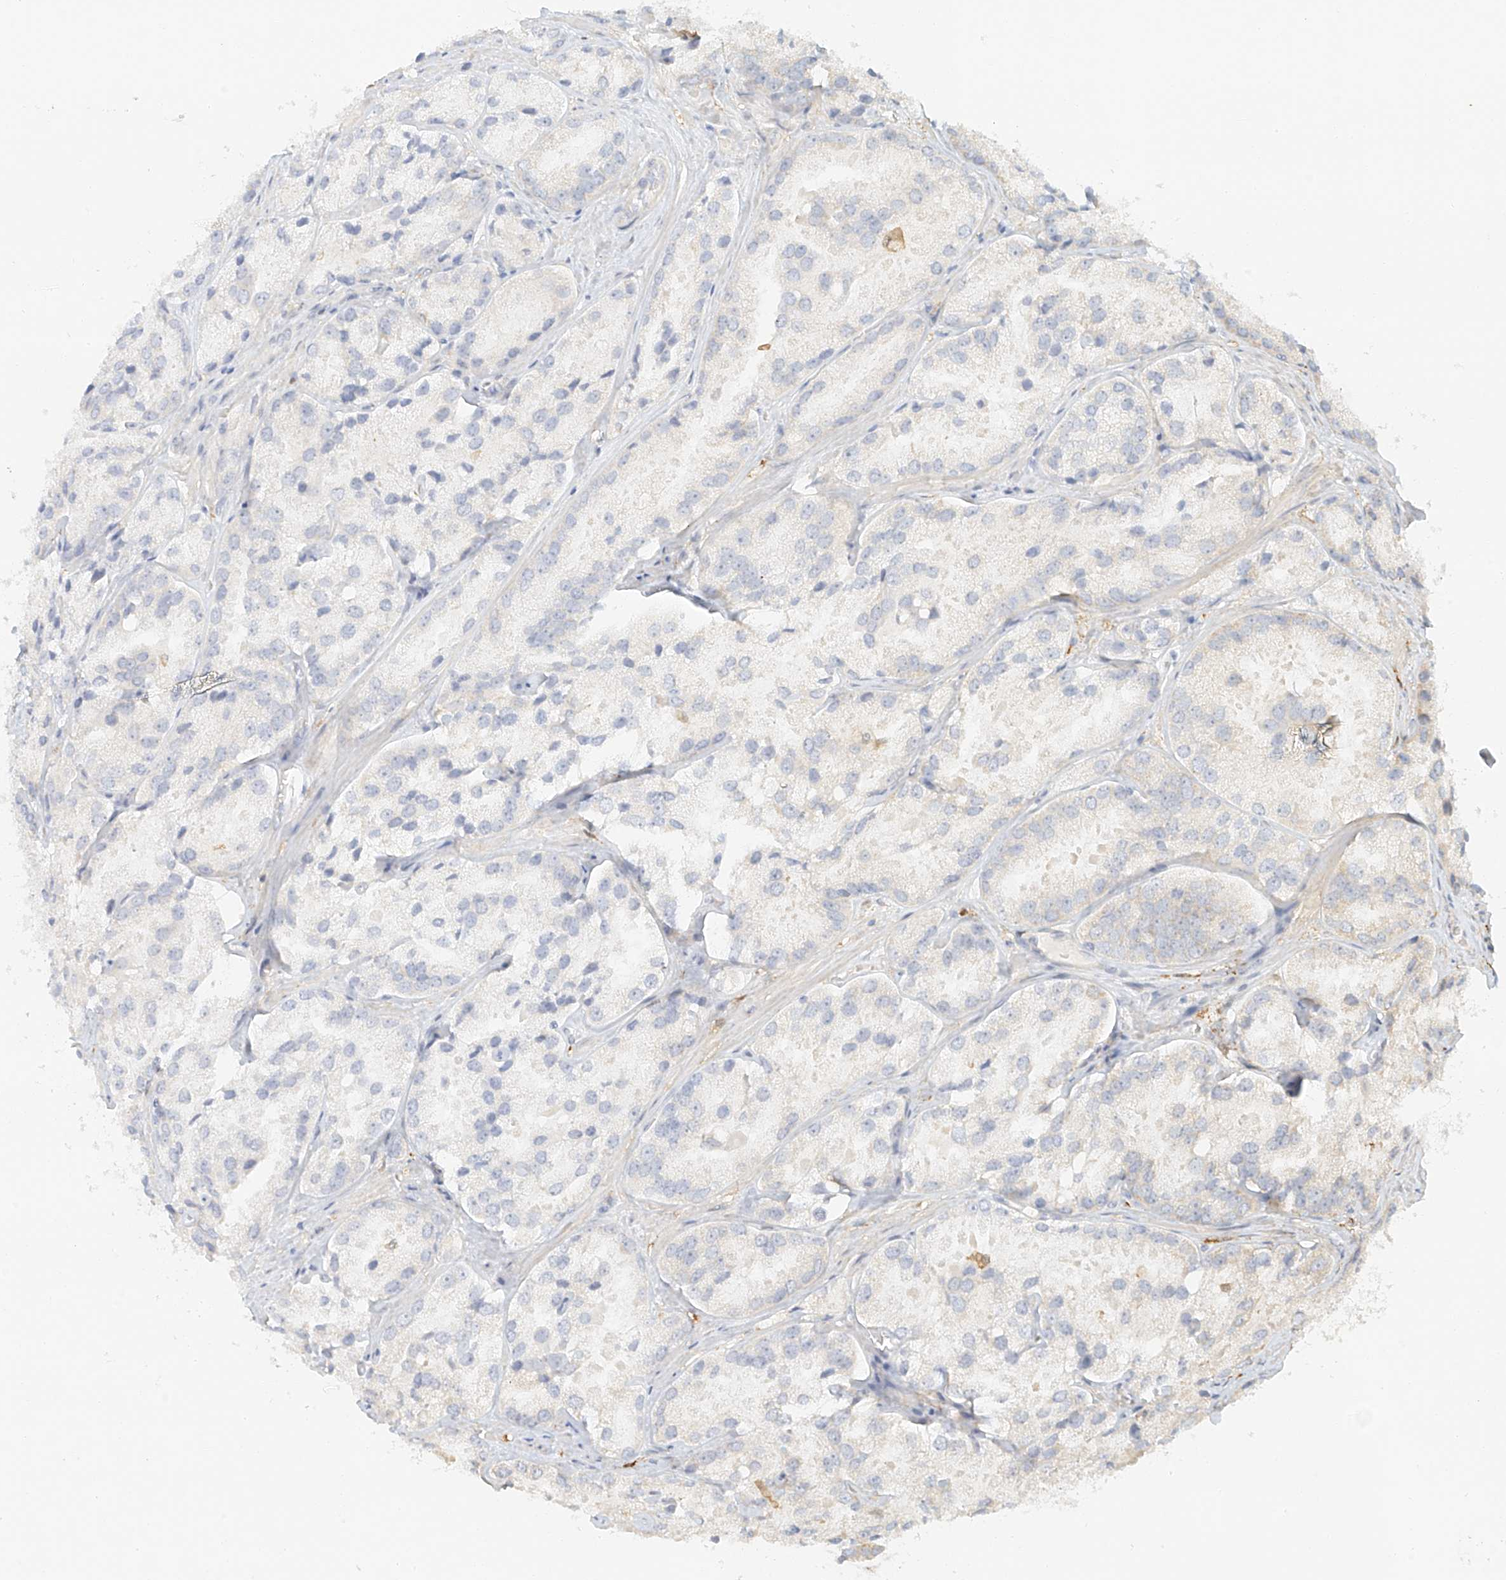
{"staining": {"intensity": "negative", "quantity": "none", "location": "none"}, "tissue": "prostate cancer", "cell_type": "Tumor cells", "image_type": "cancer", "snomed": [{"axis": "morphology", "description": "Adenocarcinoma, High grade"}, {"axis": "topography", "description": "Prostate"}], "caption": "This is a photomicrograph of IHC staining of adenocarcinoma (high-grade) (prostate), which shows no expression in tumor cells.", "gene": "UPK1B", "patient": {"sex": "male", "age": 66}}